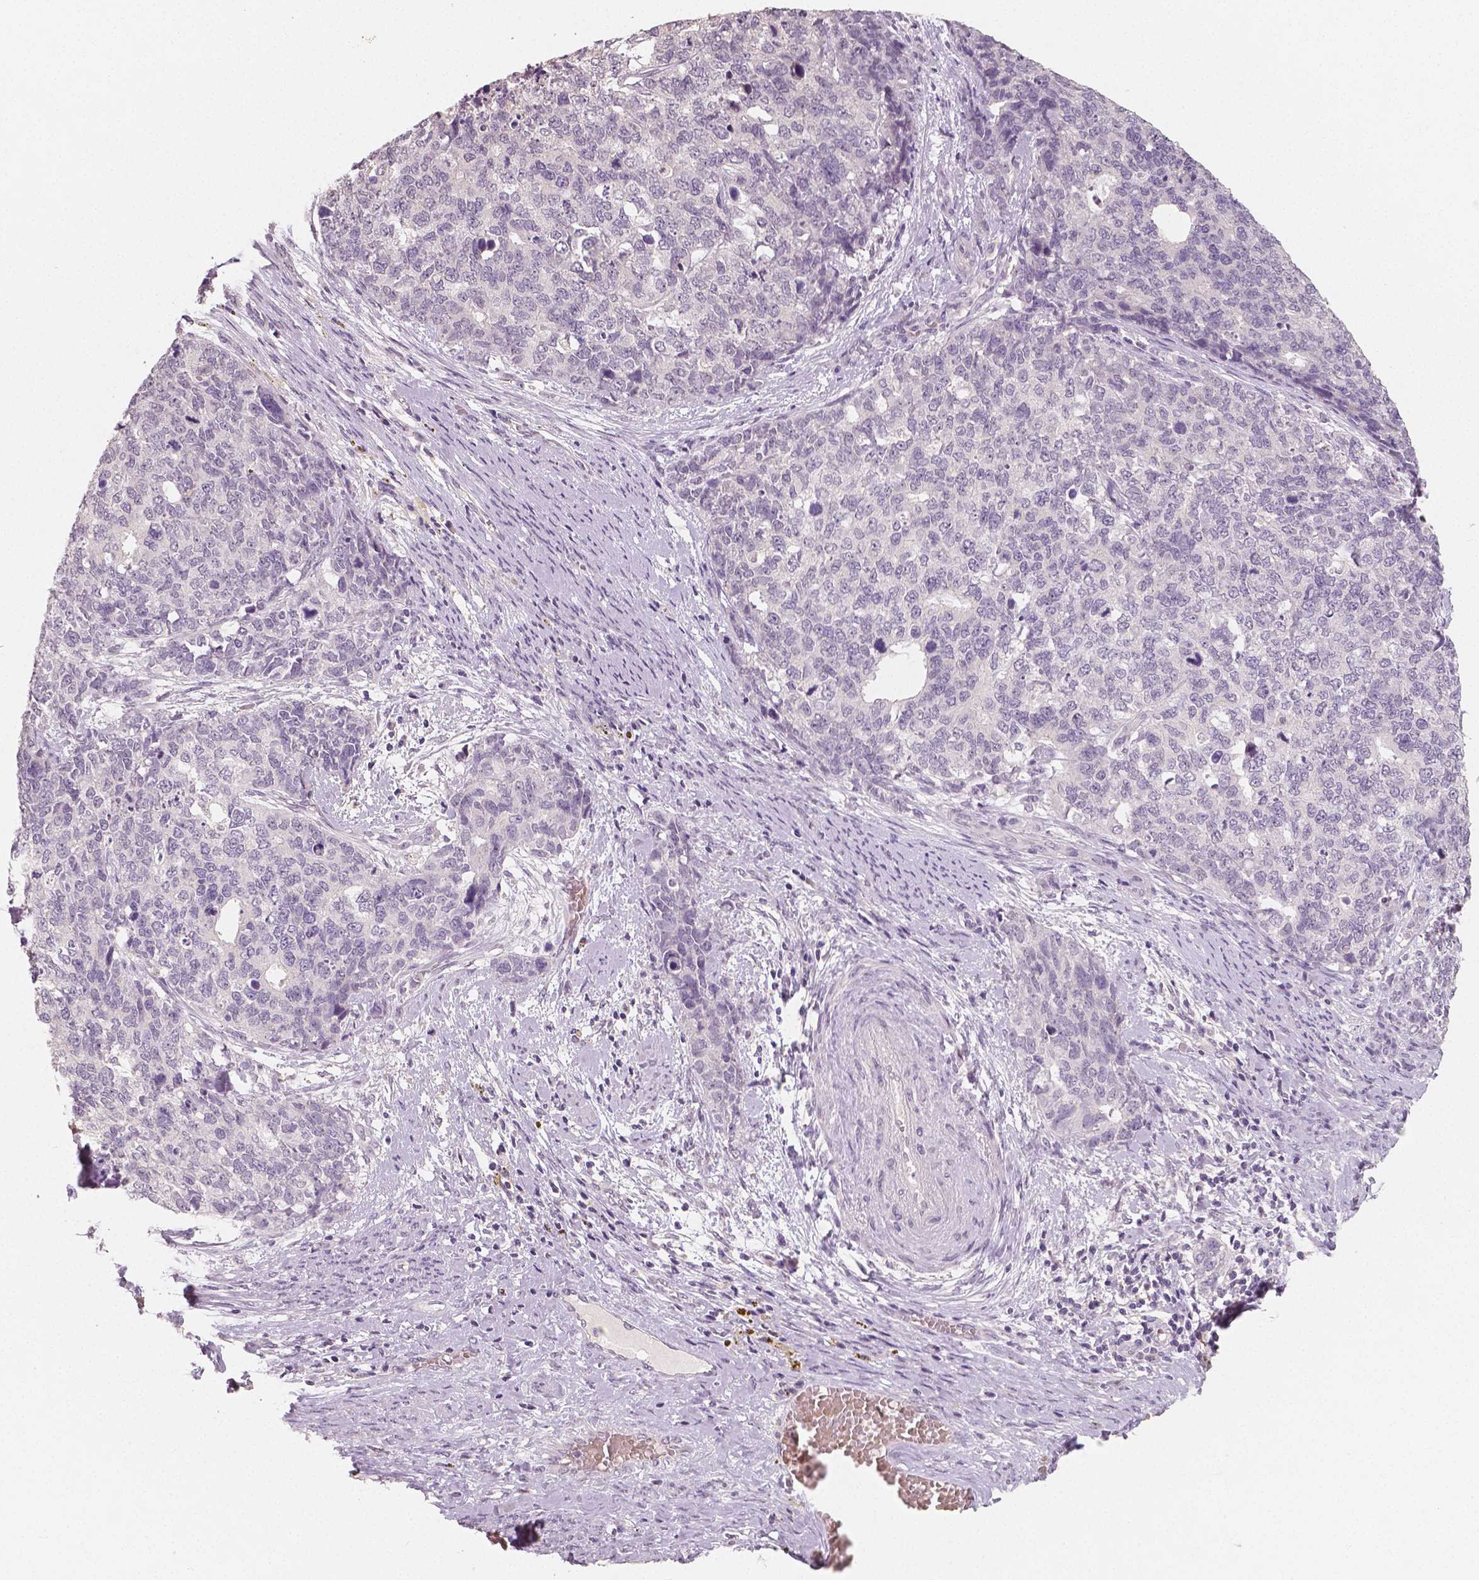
{"staining": {"intensity": "negative", "quantity": "none", "location": "none"}, "tissue": "cervical cancer", "cell_type": "Tumor cells", "image_type": "cancer", "snomed": [{"axis": "morphology", "description": "Squamous cell carcinoma, NOS"}, {"axis": "topography", "description": "Cervix"}], "caption": "Immunohistochemistry of human squamous cell carcinoma (cervical) exhibits no positivity in tumor cells.", "gene": "RNASE7", "patient": {"sex": "female", "age": 63}}